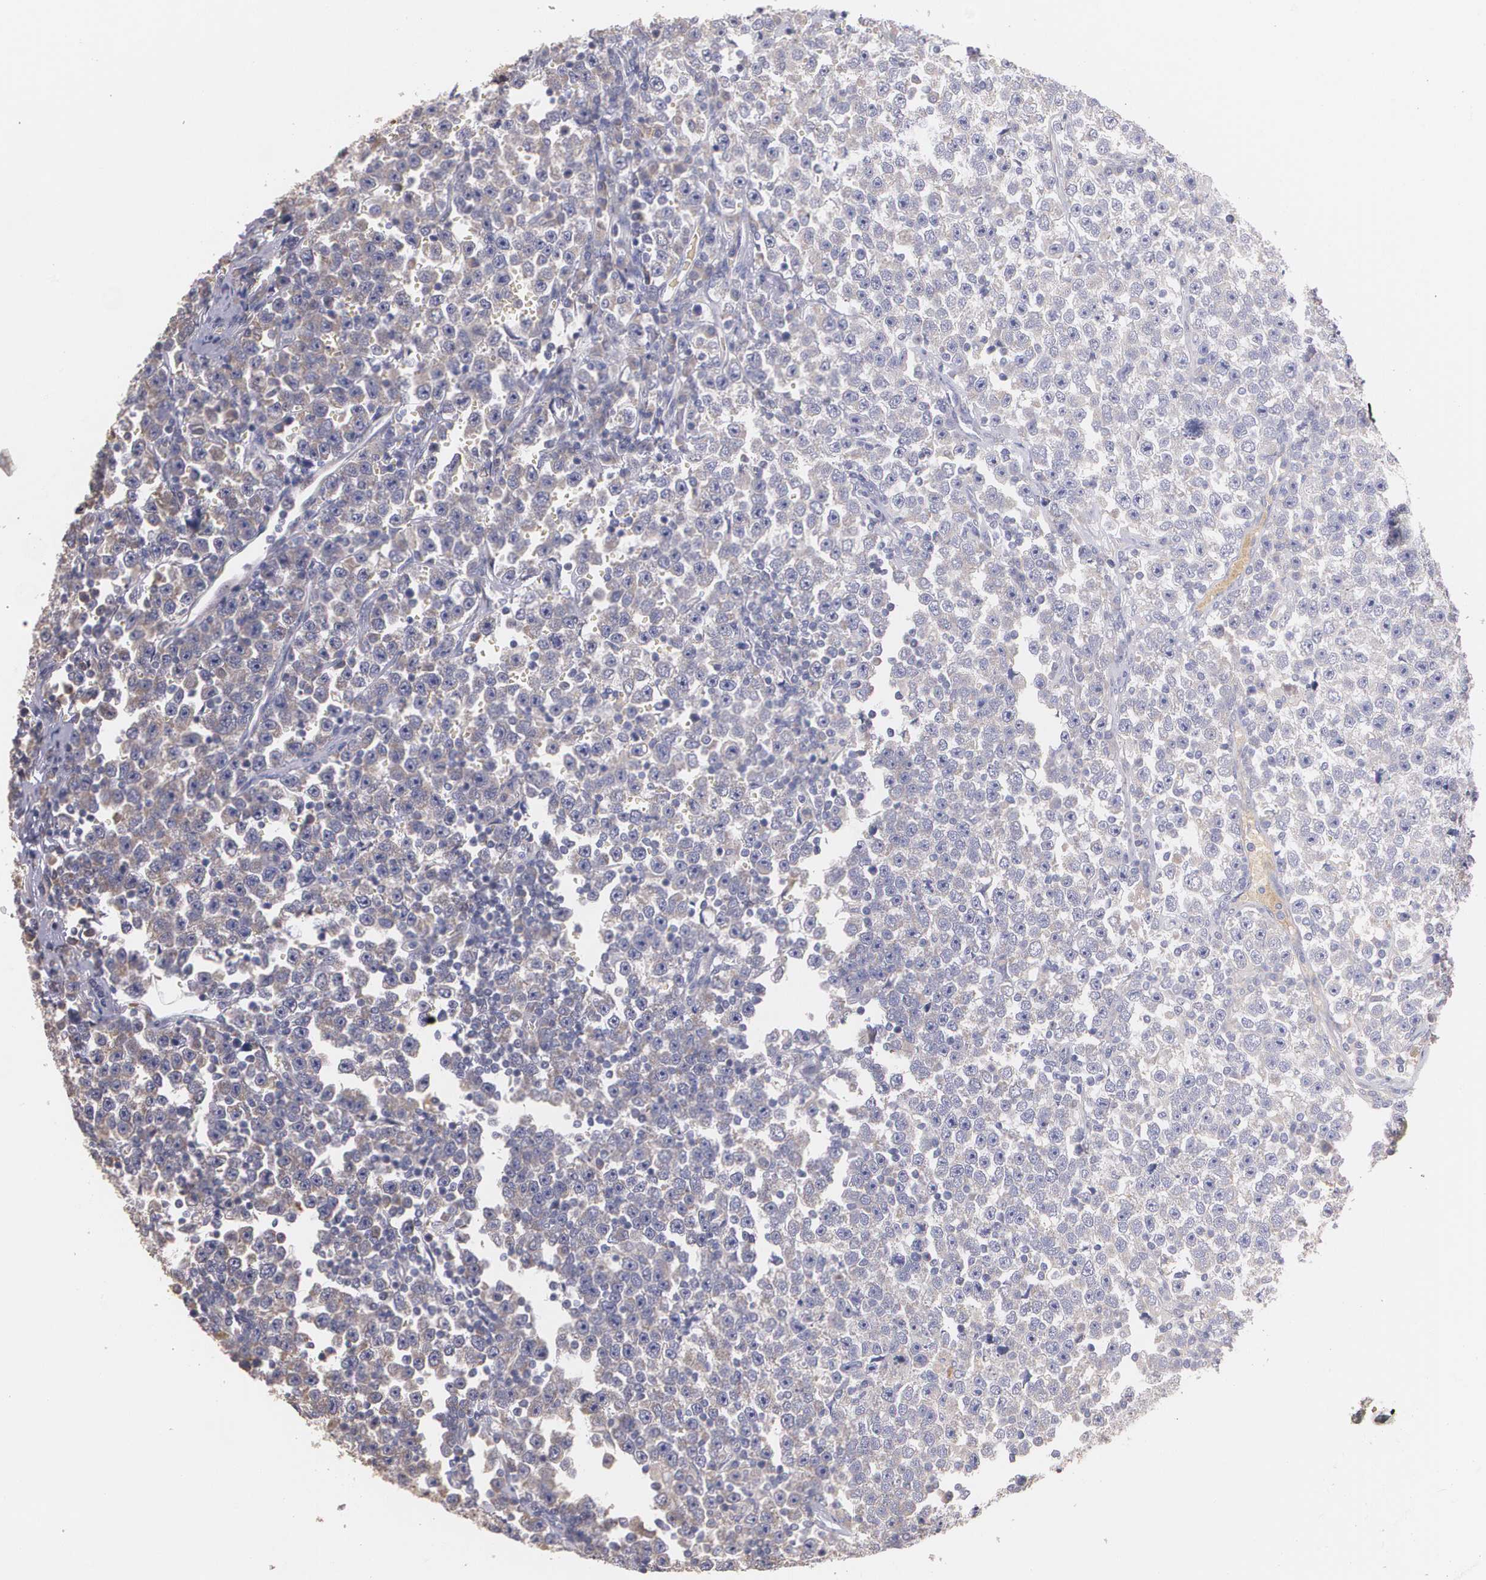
{"staining": {"intensity": "weak", "quantity": "<25%", "location": "cytoplasmic/membranous"}, "tissue": "testis cancer", "cell_type": "Tumor cells", "image_type": "cancer", "snomed": [{"axis": "morphology", "description": "Seminoma, NOS"}, {"axis": "topography", "description": "Testis"}], "caption": "IHC histopathology image of neoplastic tissue: human testis cancer stained with DAB shows no significant protein expression in tumor cells. (DAB IHC visualized using brightfield microscopy, high magnification).", "gene": "AMBP", "patient": {"sex": "male", "age": 43}}